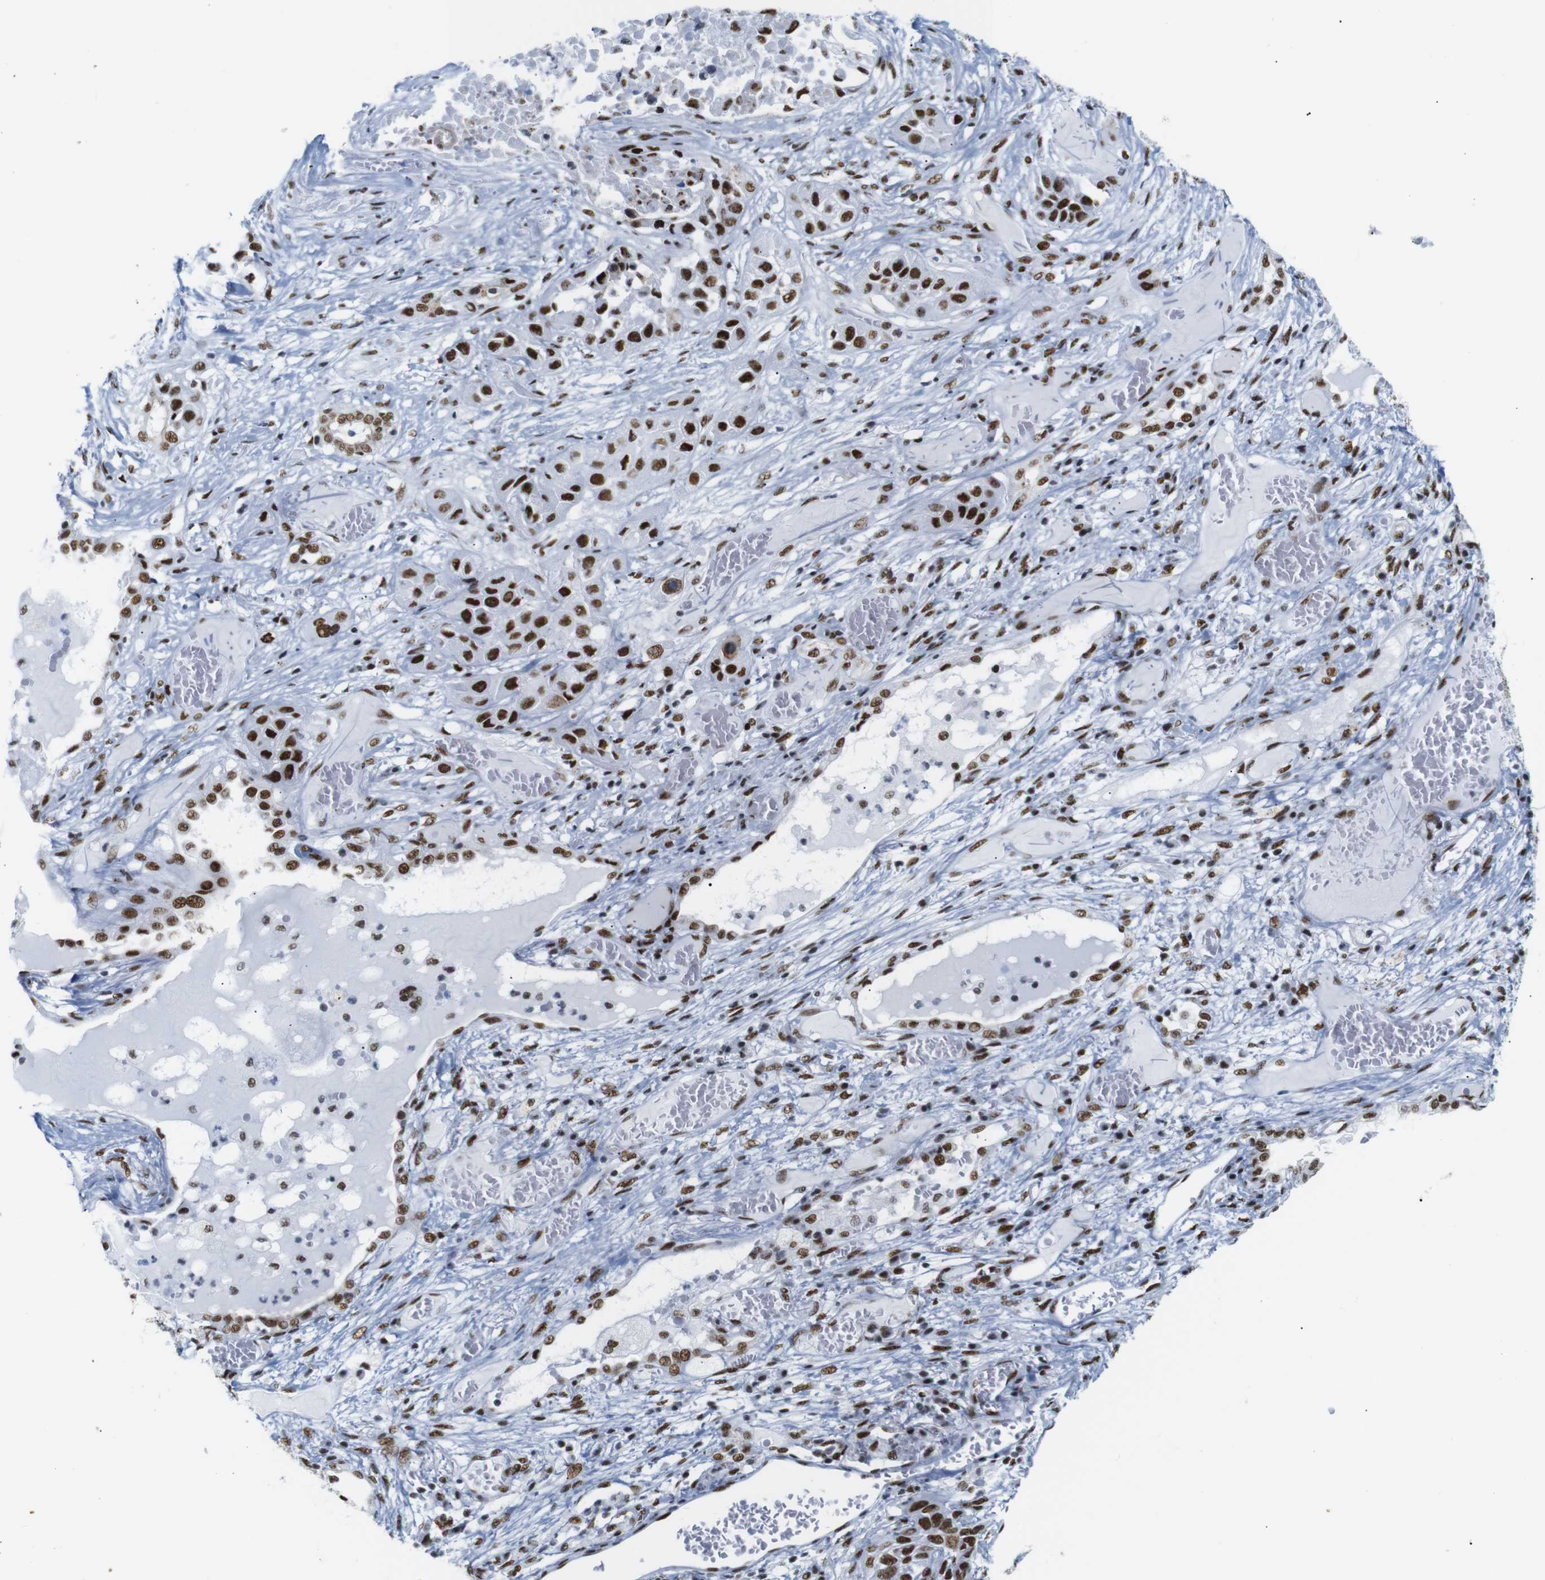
{"staining": {"intensity": "strong", "quantity": ">75%", "location": "nuclear"}, "tissue": "lung cancer", "cell_type": "Tumor cells", "image_type": "cancer", "snomed": [{"axis": "morphology", "description": "Squamous cell carcinoma, NOS"}, {"axis": "topography", "description": "Lung"}], "caption": "Human lung squamous cell carcinoma stained with a protein marker demonstrates strong staining in tumor cells.", "gene": "TRA2B", "patient": {"sex": "male", "age": 71}}